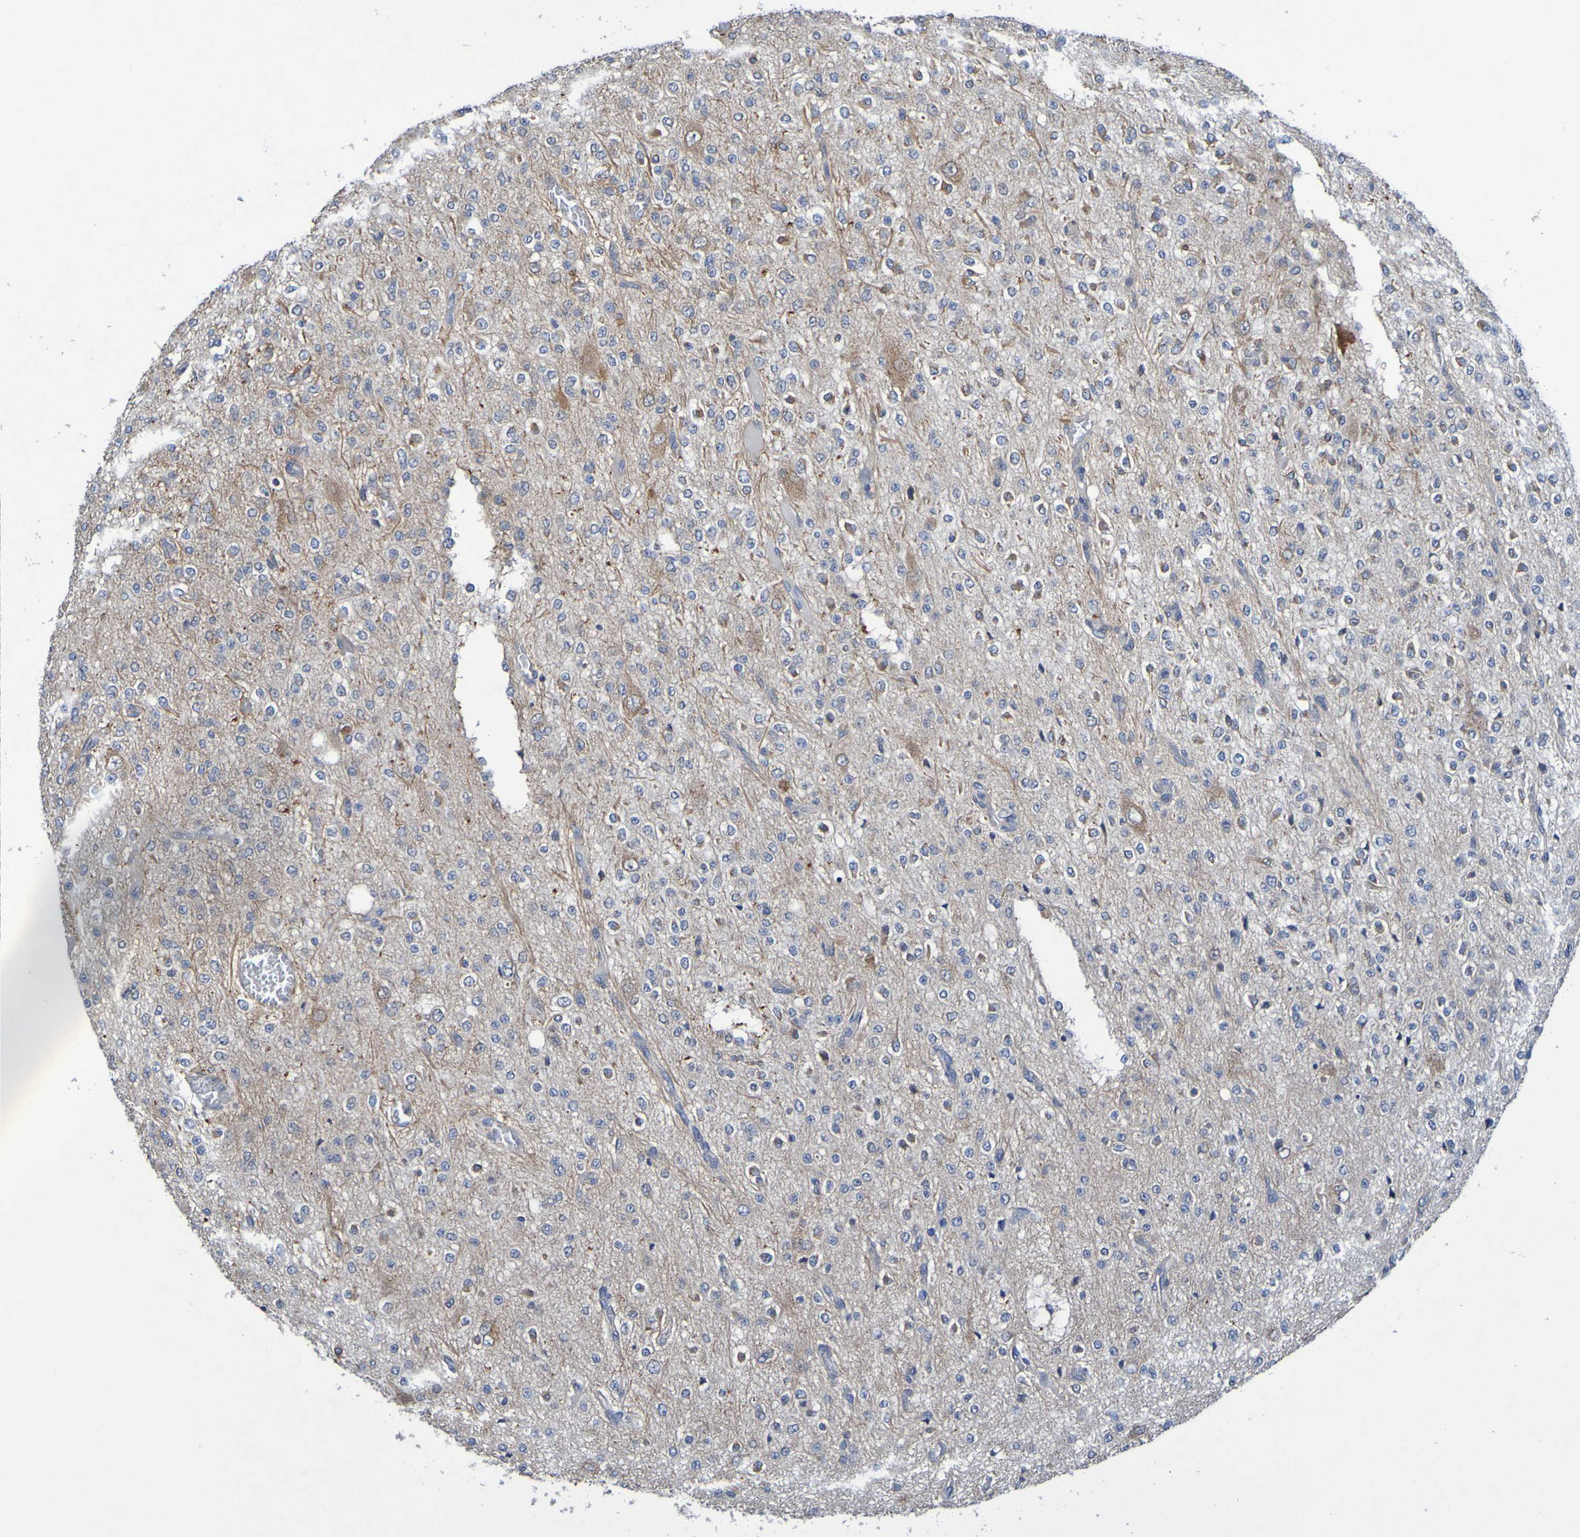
{"staining": {"intensity": "moderate", "quantity": "<25%", "location": "cytoplasmic/membranous"}, "tissue": "glioma", "cell_type": "Tumor cells", "image_type": "cancer", "snomed": [{"axis": "morphology", "description": "Glioma, malignant, Low grade"}, {"axis": "topography", "description": "Brain"}], "caption": "IHC (DAB (3,3'-diaminobenzidine)) staining of human glioma shows moderate cytoplasmic/membranous protein positivity in approximately <25% of tumor cells.", "gene": "SDK1", "patient": {"sex": "male", "age": 38}}